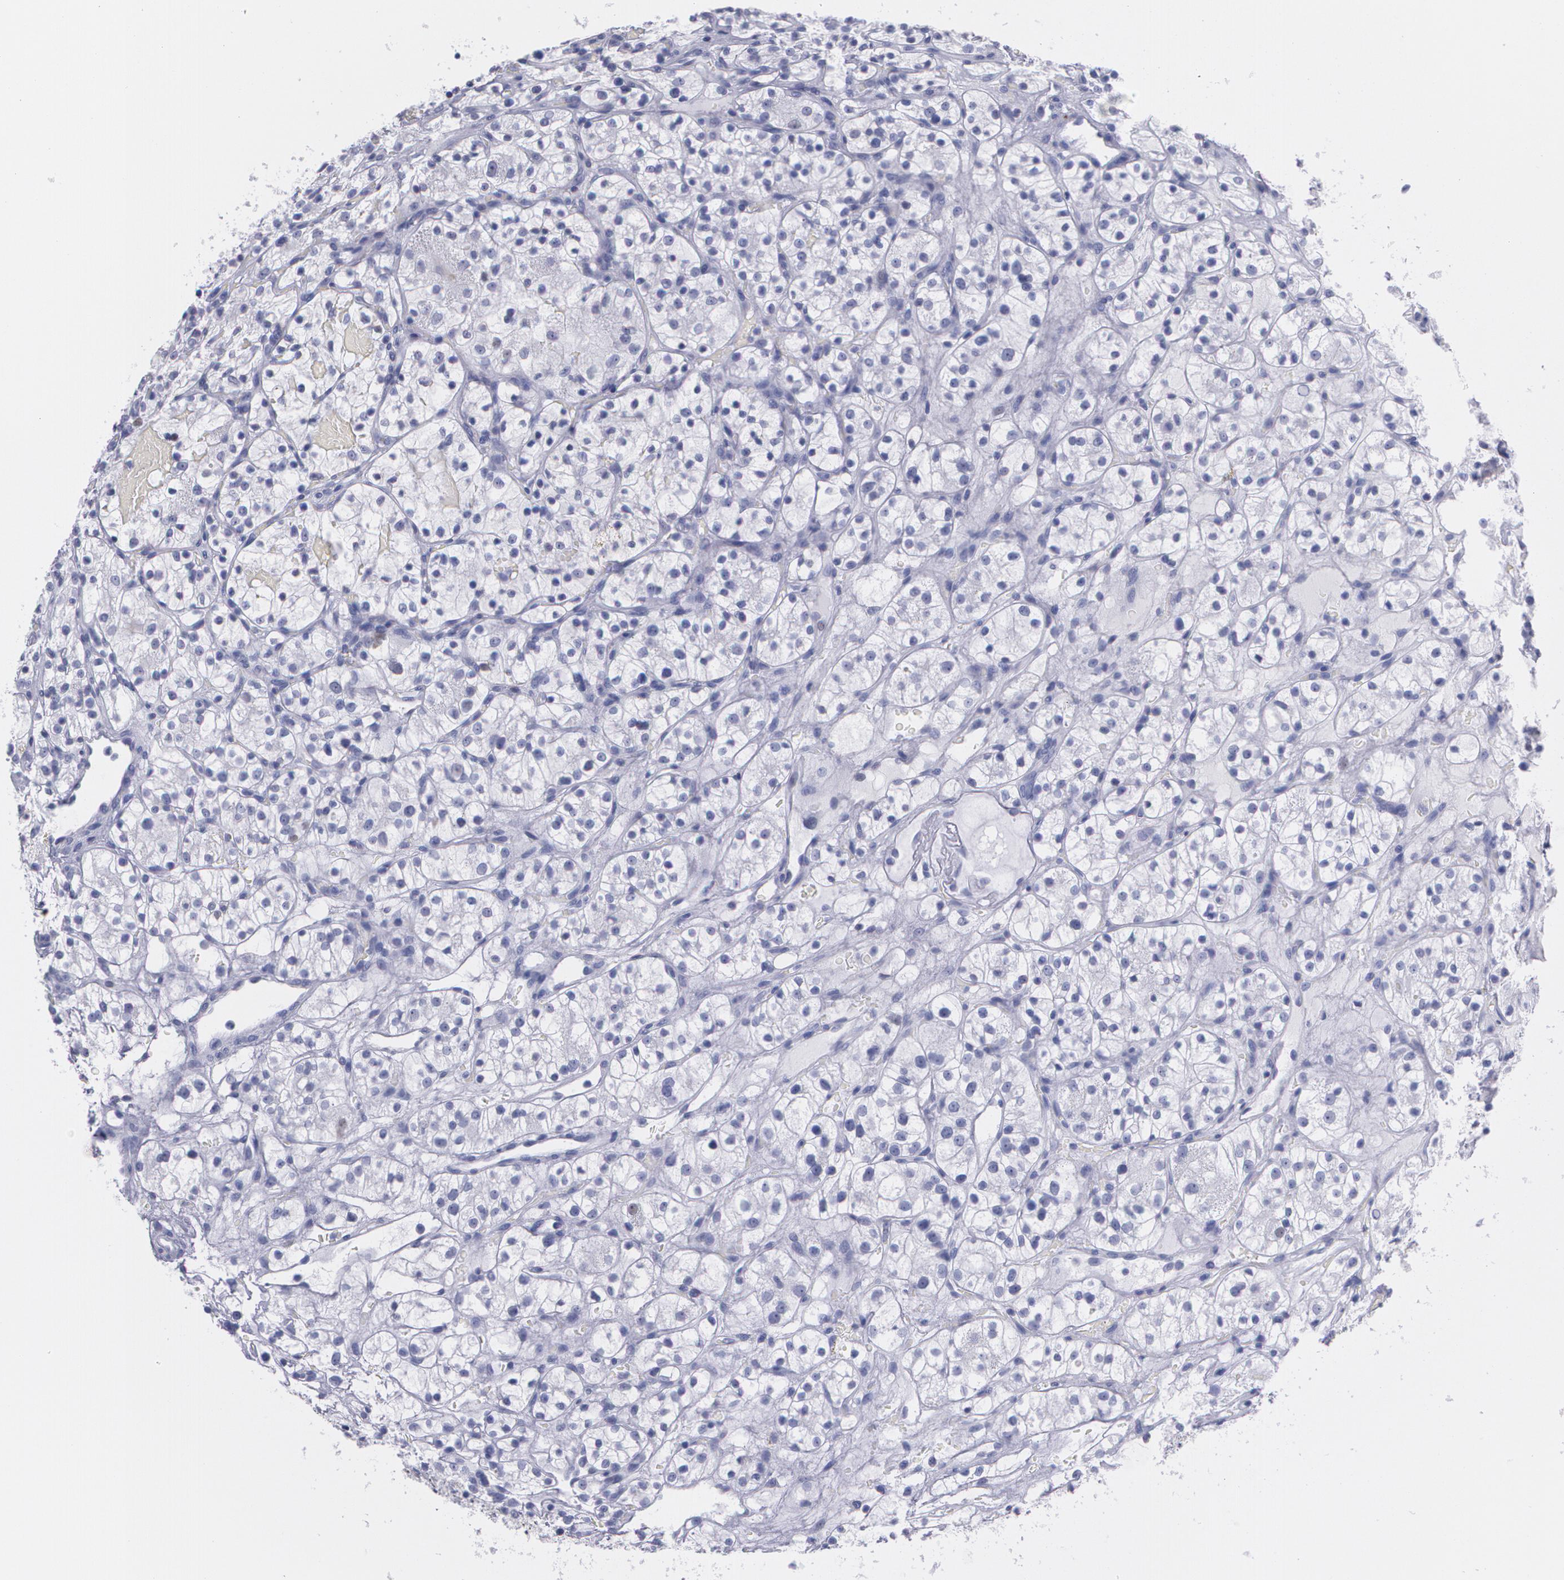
{"staining": {"intensity": "negative", "quantity": "none", "location": "none"}, "tissue": "renal cancer", "cell_type": "Tumor cells", "image_type": "cancer", "snomed": [{"axis": "morphology", "description": "Adenocarcinoma, NOS"}, {"axis": "topography", "description": "Kidney"}], "caption": "High magnification brightfield microscopy of adenocarcinoma (renal) stained with DAB (brown) and counterstained with hematoxylin (blue): tumor cells show no significant positivity.", "gene": "TP53", "patient": {"sex": "female", "age": 60}}